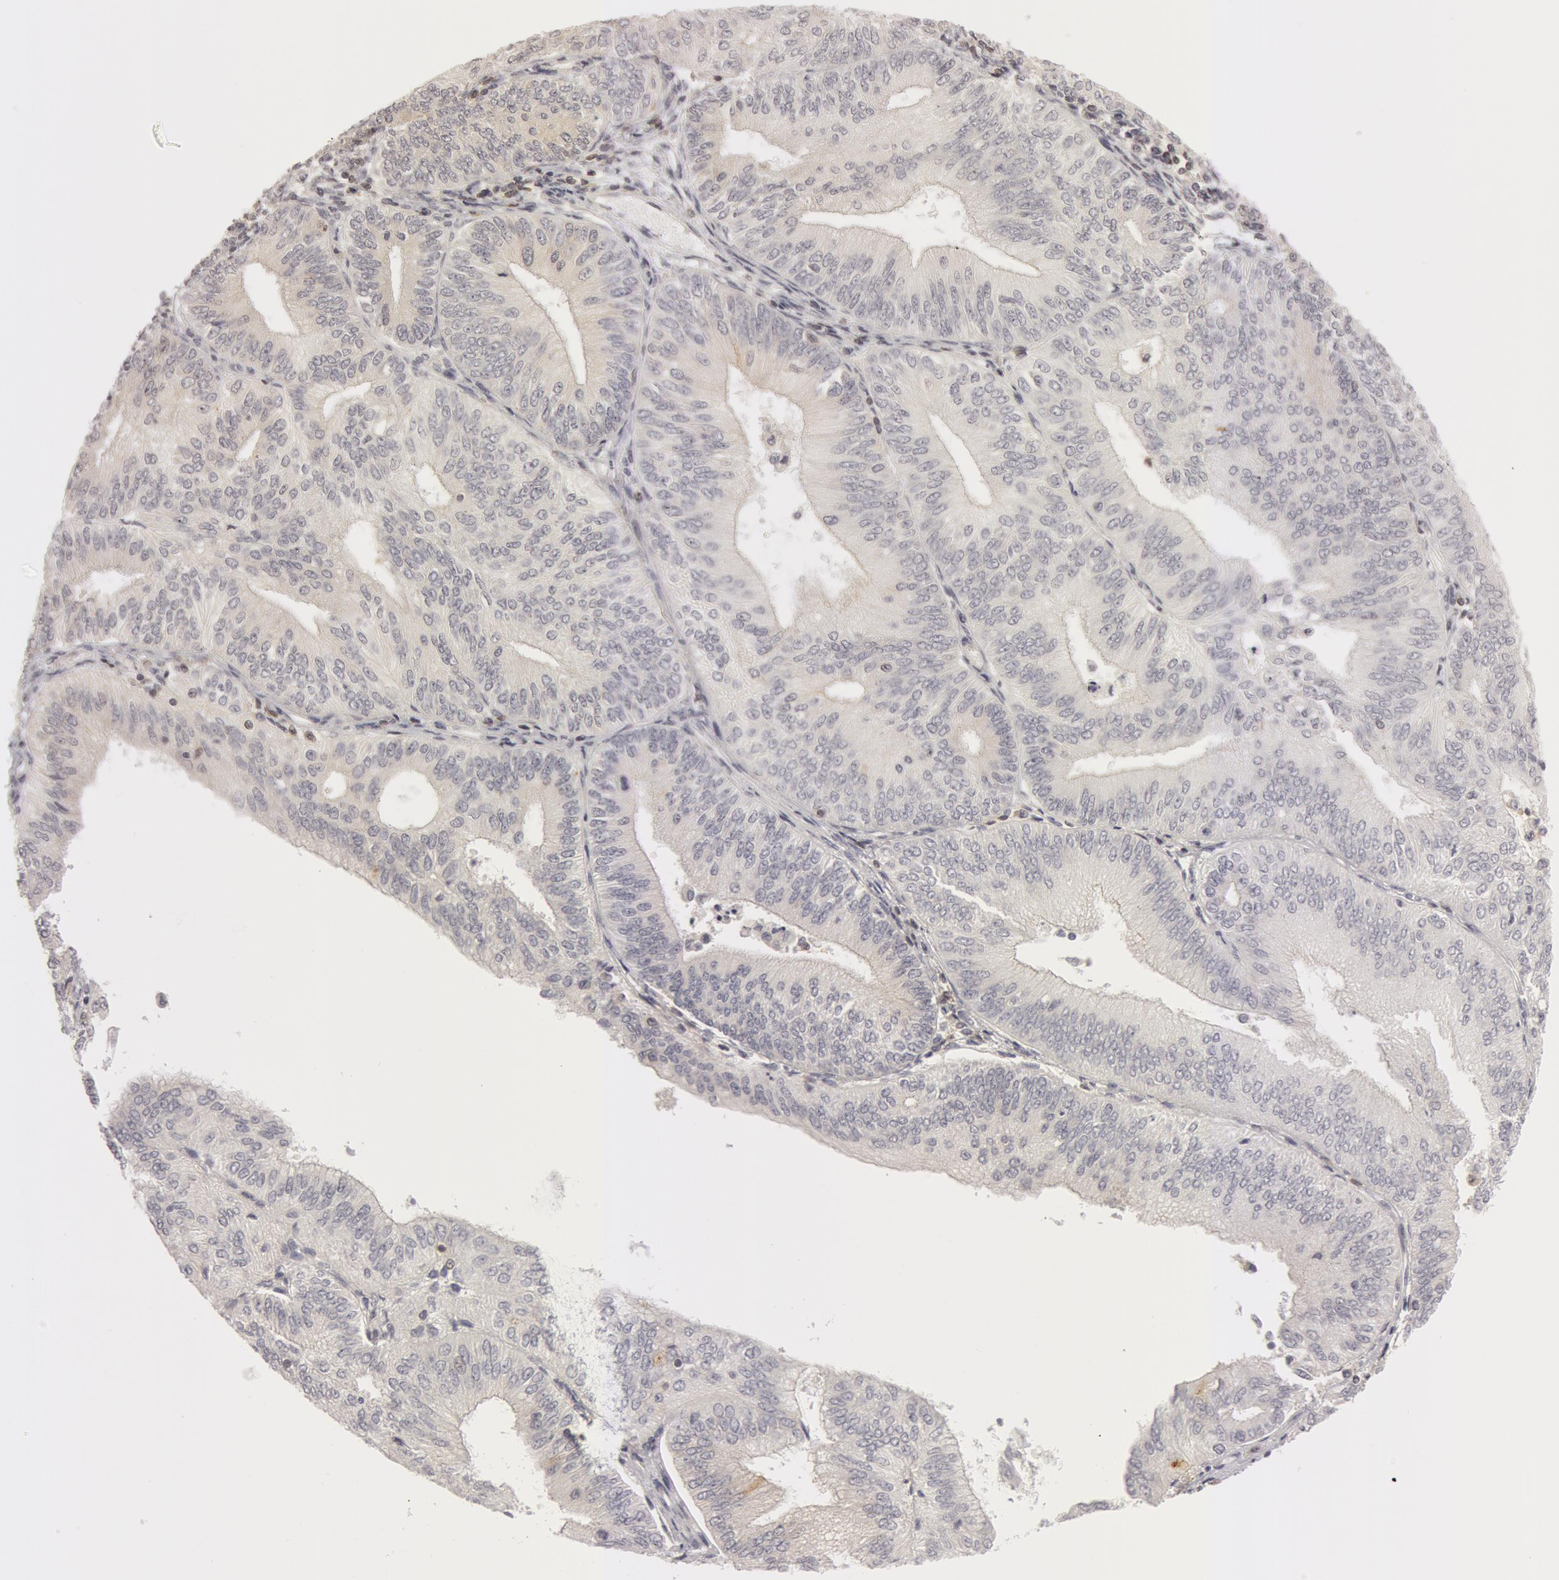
{"staining": {"intensity": "negative", "quantity": "none", "location": "none"}, "tissue": "endometrial cancer", "cell_type": "Tumor cells", "image_type": "cancer", "snomed": [{"axis": "morphology", "description": "Adenocarcinoma, NOS"}, {"axis": "topography", "description": "Endometrium"}], "caption": "The histopathology image shows no staining of tumor cells in endometrial cancer (adenocarcinoma).", "gene": "OASL", "patient": {"sex": "female", "age": 55}}